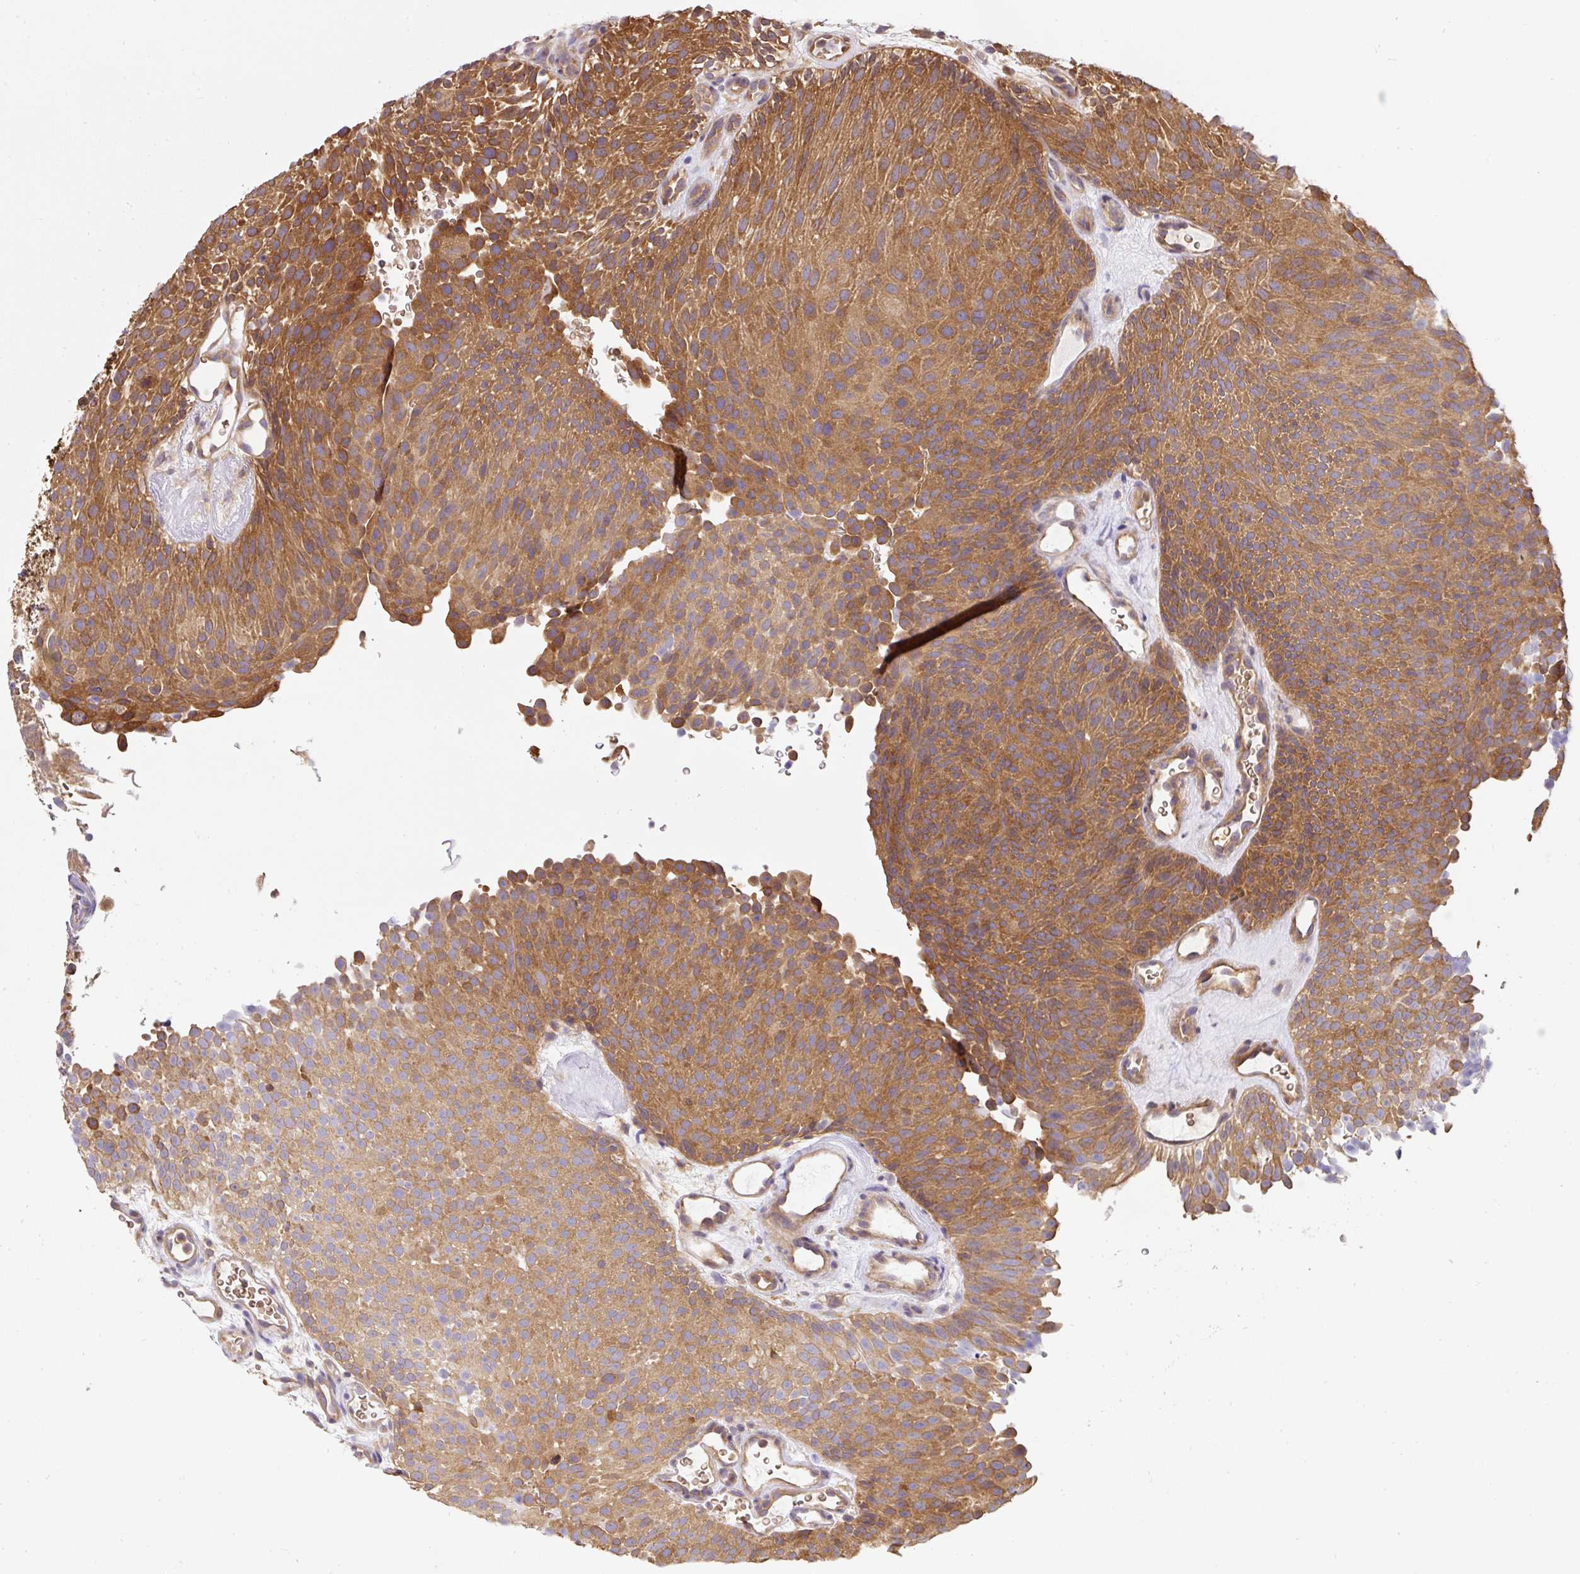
{"staining": {"intensity": "moderate", "quantity": ">75%", "location": "cytoplasmic/membranous"}, "tissue": "urothelial cancer", "cell_type": "Tumor cells", "image_type": "cancer", "snomed": [{"axis": "morphology", "description": "Urothelial carcinoma, Low grade"}, {"axis": "topography", "description": "Urinary bladder"}], "caption": "Protein analysis of urothelial cancer tissue shows moderate cytoplasmic/membranous expression in approximately >75% of tumor cells.", "gene": "ST13", "patient": {"sex": "male", "age": 78}}